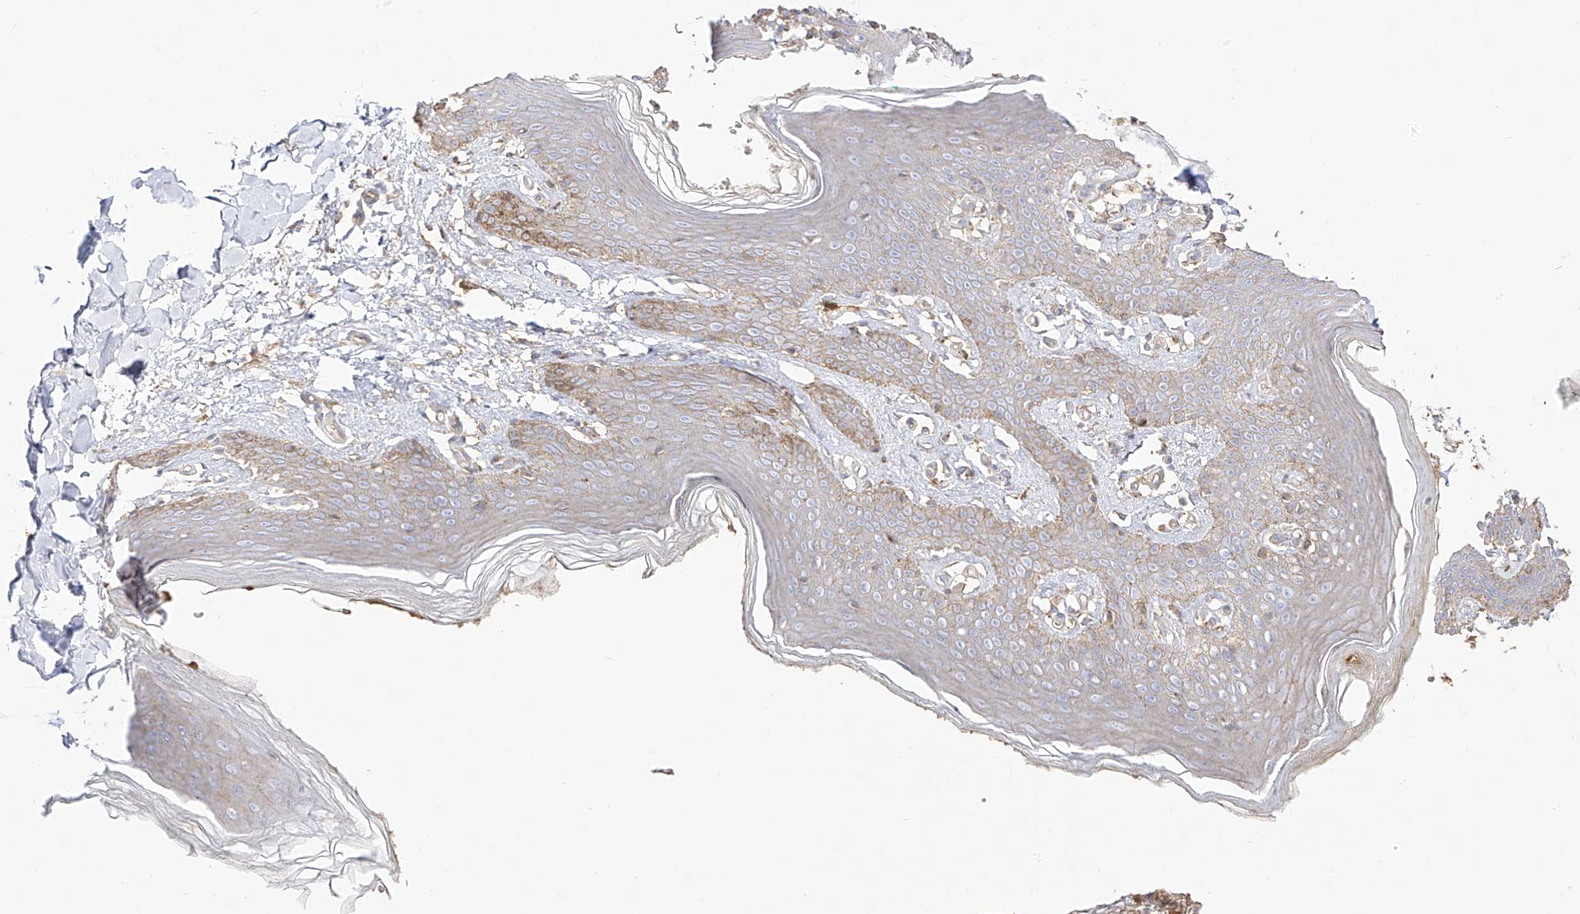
{"staining": {"intensity": "weak", "quantity": "<25%", "location": "cytoplasmic/membranous"}, "tissue": "skin", "cell_type": "Epidermal cells", "image_type": "normal", "snomed": [{"axis": "morphology", "description": "Normal tissue, NOS"}, {"axis": "topography", "description": "Vulva"}], "caption": "Epidermal cells show no significant positivity in unremarkable skin. (Stains: DAB immunohistochemistry (IHC) with hematoxylin counter stain, Microscopy: brightfield microscopy at high magnification).", "gene": "ZGRF1", "patient": {"sex": "female", "age": 66}}